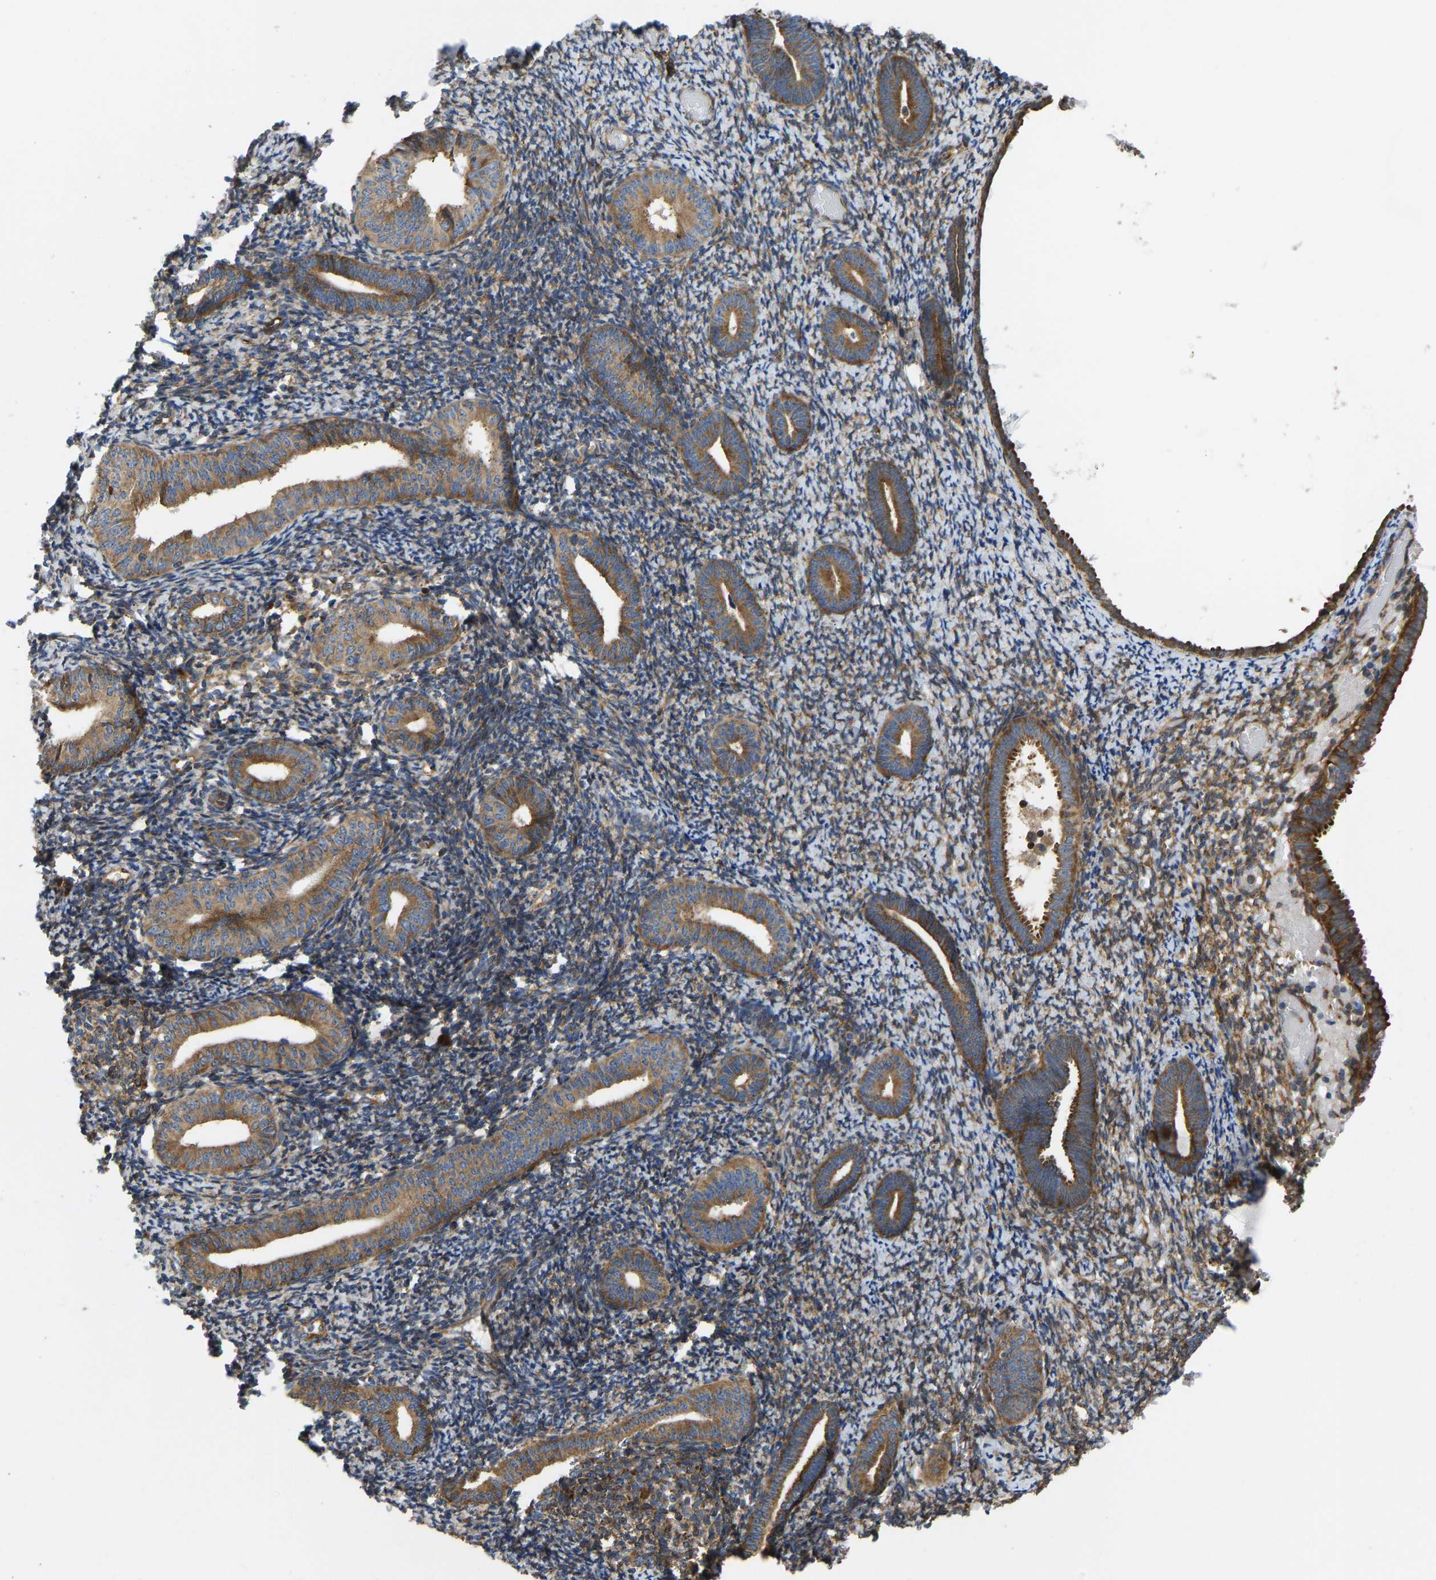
{"staining": {"intensity": "moderate", "quantity": "25%-75%", "location": "cytoplasmic/membranous"}, "tissue": "endometrium", "cell_type": "Cells in endometrial stroma", "image_type": "normal", "snomed": [{"axis": "morphology", "description": "Normal tissue, NOS"}, {"axis": "topography", "description": "Endometrium"}], "caption": "Cells in endometrial stroma reveal medium levels of moderate cytoplasmic/membranous positivity in about 25%-75% of cells in benign human endometrium. (DAB (3,3'-diaminobenzidine) IHC with brightfield microscopy, high magnification).", "gene": "RASGRF2", "patient": {"sex": "female", "age": 66}}